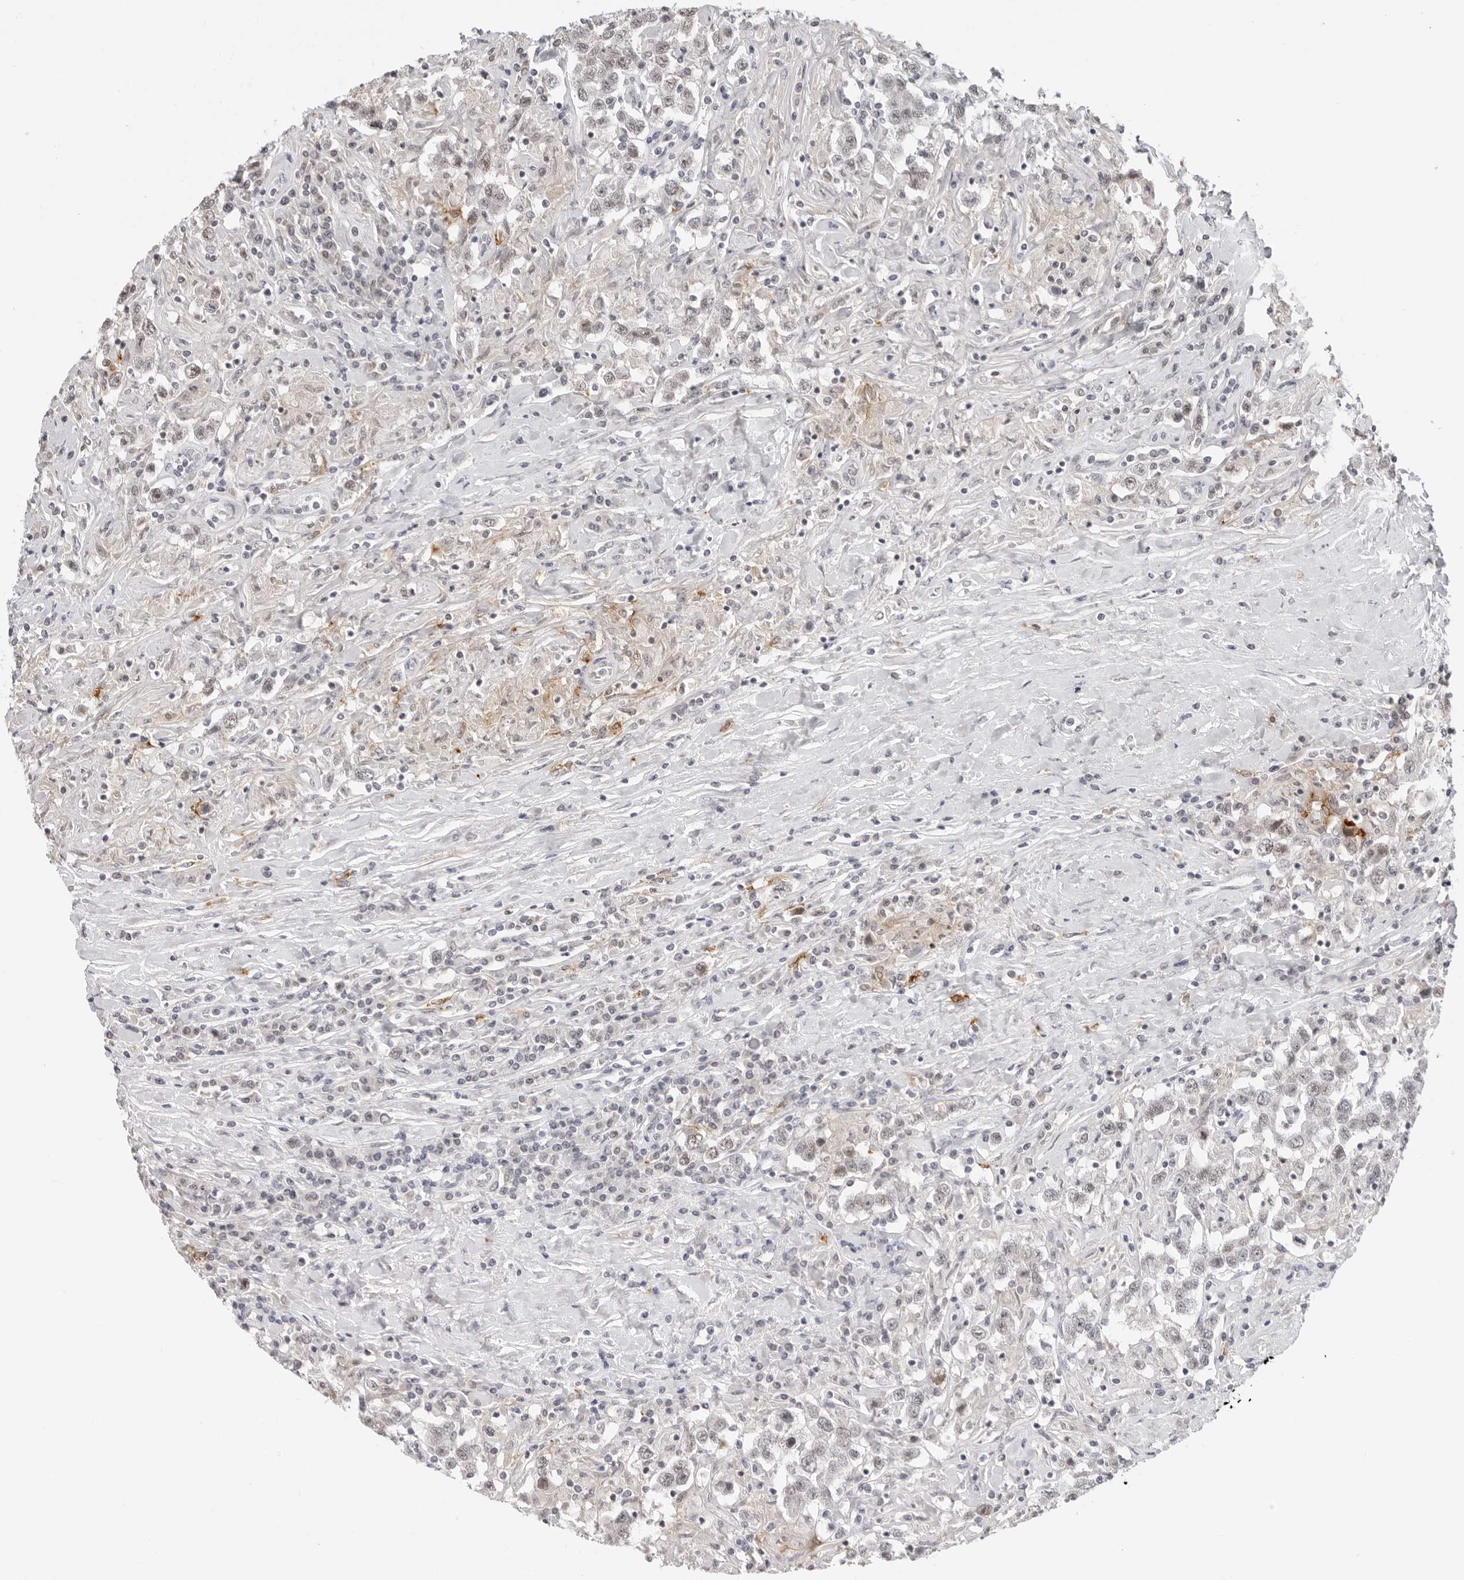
{"staining": {"intensity": "weak", "quantity": "25%-75%", "location": "nuclear"}, "tissue": "testis cancer", "cell_type": "Tumor cells", "image_type": "cancer", "snomed": [{"axis": "morphology", "description": "Seminoma, NOS"}, {"axis": "topography", "description": "Testis"}], "caption": "Human testis cancer (seminoma) stained for a protein (brown) reveals weak nuclear positive expression in approximately 25%-75% of tumor cells.", "gene": "MSH6", "patient": {"sex": "male", "age": 41}}